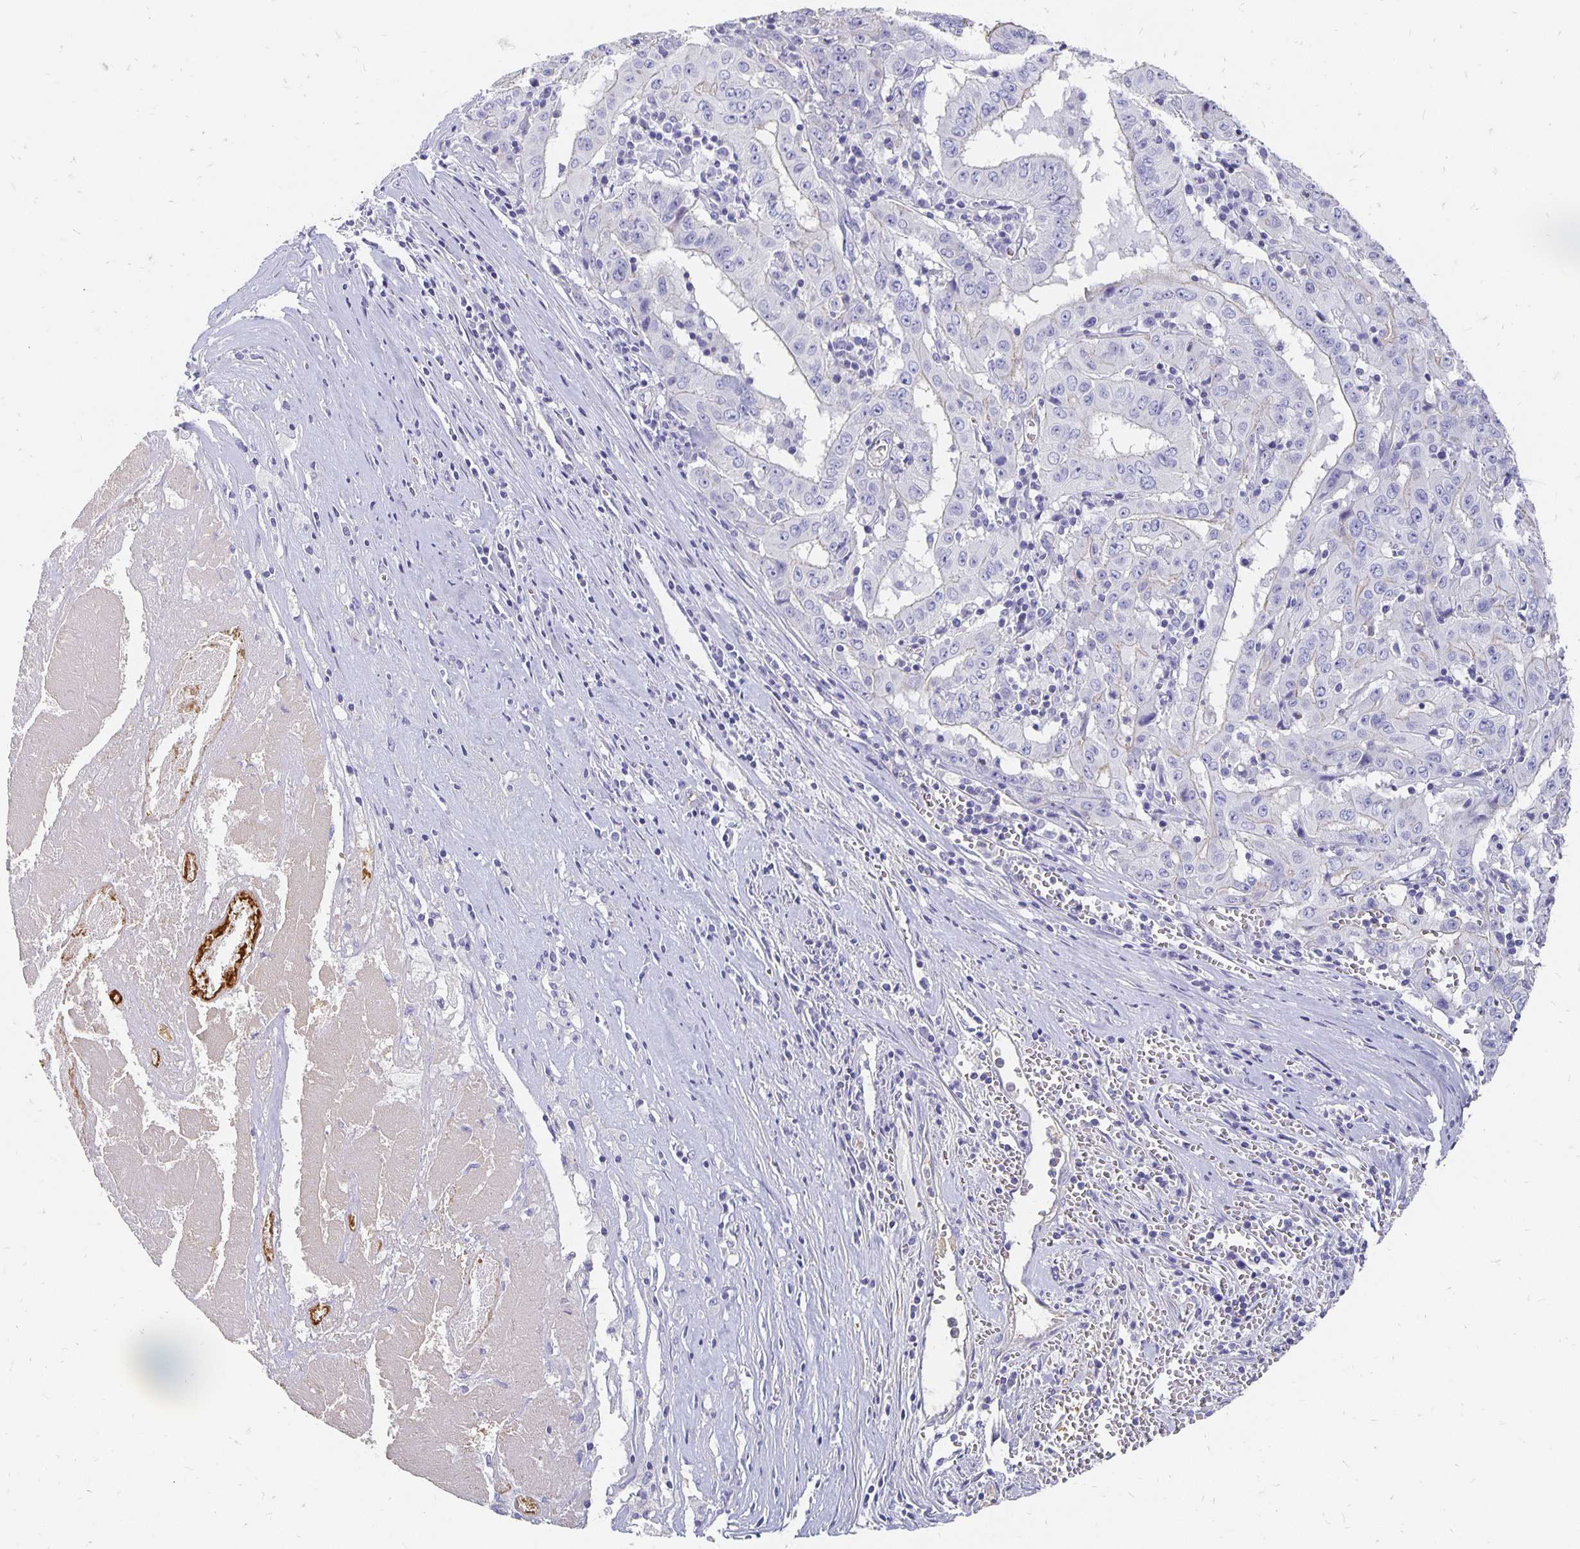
{"staining": {"intensity": "negative", "quantity": "none", "location": "none"}, "tissue": "pancreatic cancer", "cell_type": "Tumor cells", "image_type": "cancer", "snomed": [{"axis": "morphology", "description": "Adenocarcinoma, NOS"}, {"axis": "topography", "description": "Pancreas"}], "caption": "Photomicrograph shows no protein positivity in tumor cells of pancreatic adenocarcinoma tissue.", "gene": "APOB", "patient": {"sex": "male", "age": 63}}